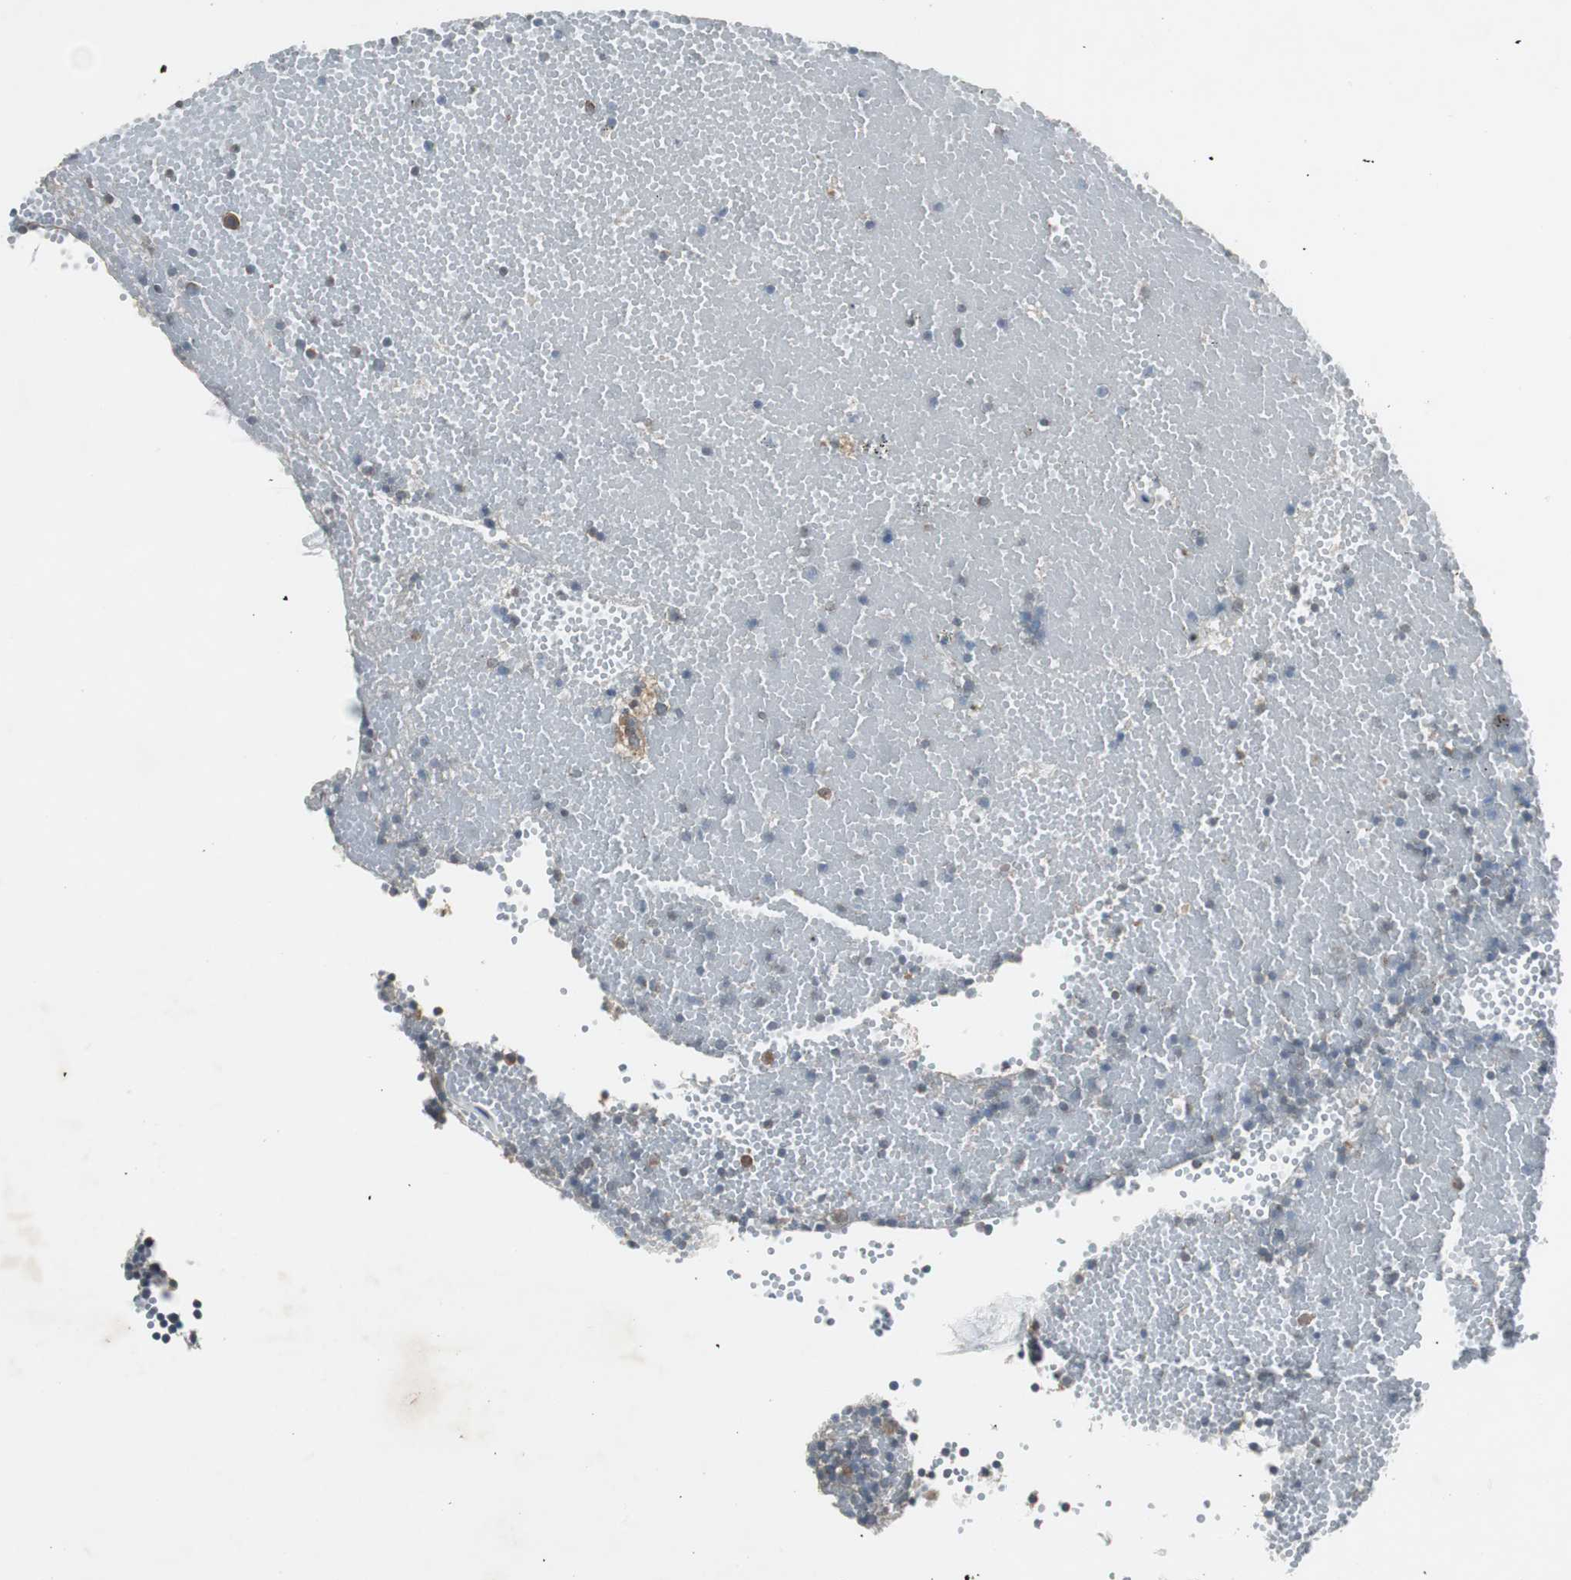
{"staining": {"intensity": "negative", "quantity": "none", "location": "none"}, "tissue": "tonsil", "cell_type": "Germinal center cells", "image_type": "normal", "snomed": [{"axis": "morphology", "description": "Normal tissue, NOS"}, {"axis": "topography", "description": "Tonsil"}], "caption": "An immunohistochemistry (IHC) micrograph of normal tonsil is shown. There is no staining in germinal center cells of tonsil. (Brightfield microscopy of DAB (3,3'-diaminobenzidine) immunohistochemistry (IHC) at high magnification).", "gene": "MYT1", "patient": {"sex": "female", "age": 40}}